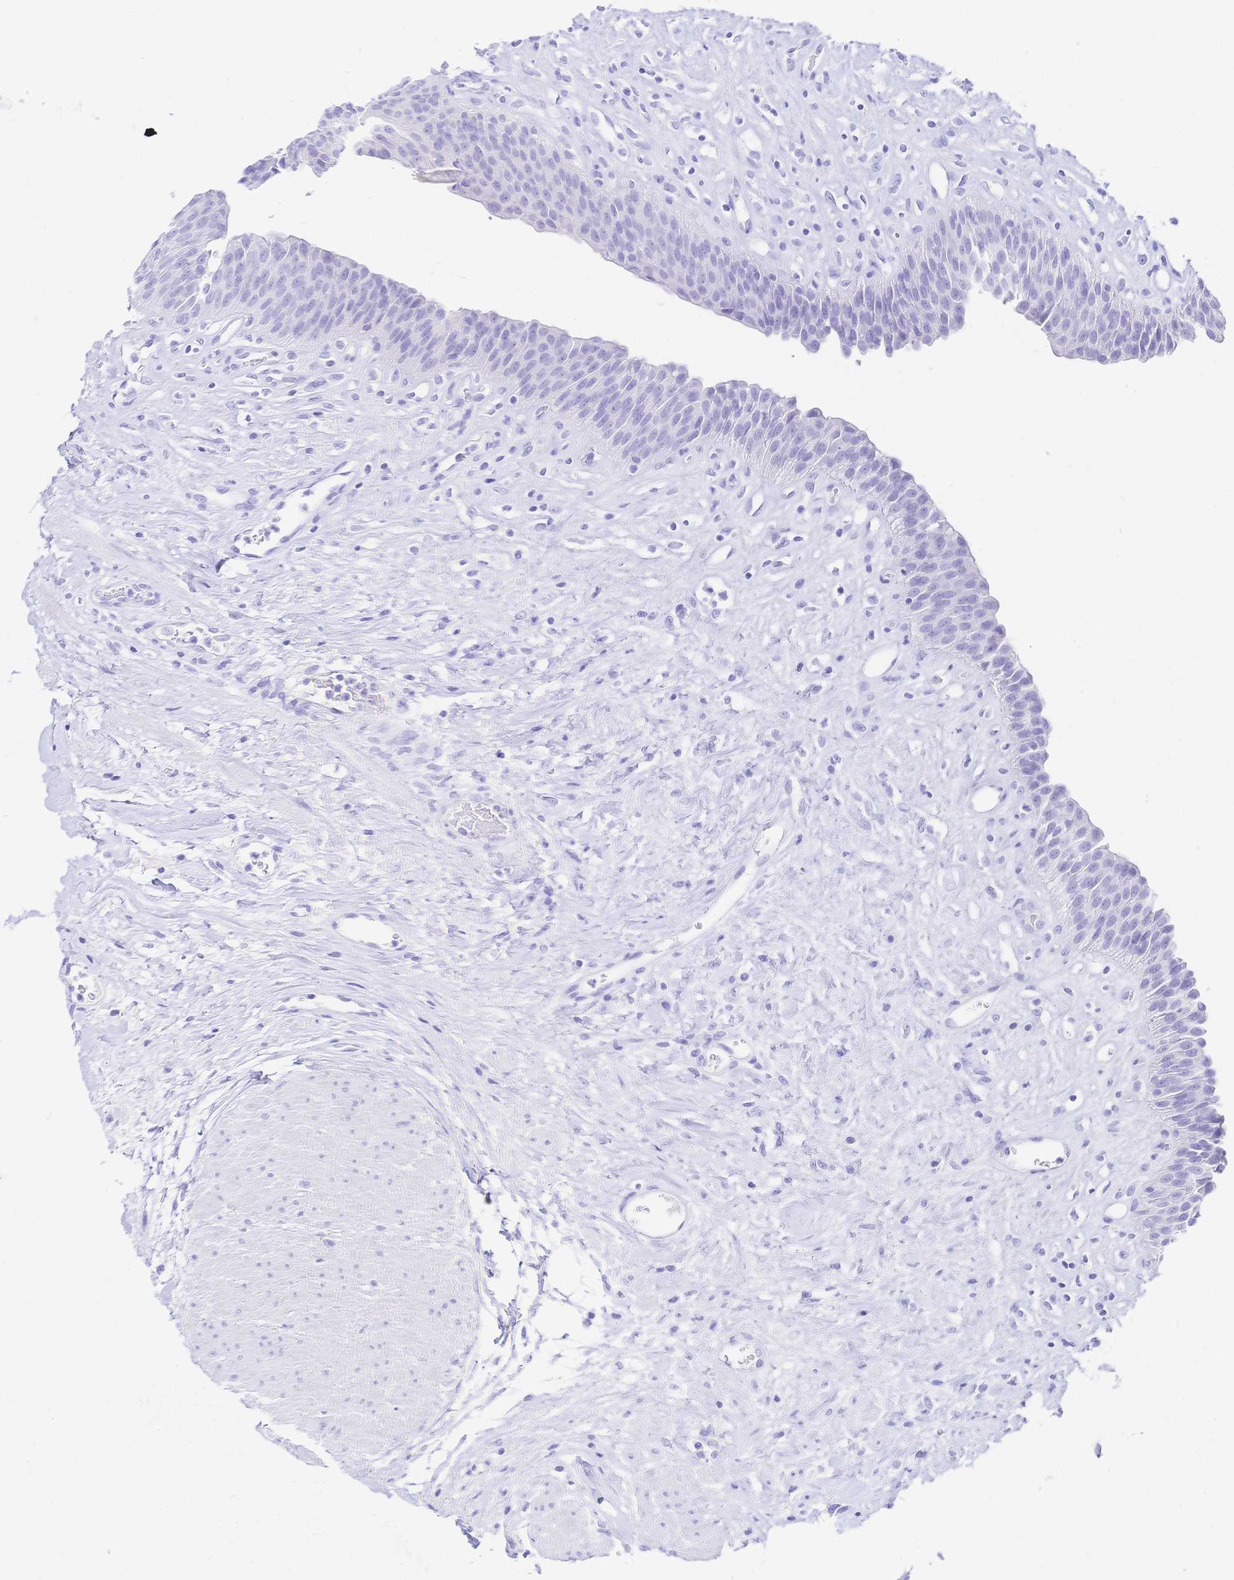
{"staining": {"intensity": "negative", "quantity": "none", "location": "none"}, "tissue": "urinary bladder", "cell_type": "Urothelial cells", "image_type": "normal", "snomed": [{"axis": "morphology", "description": "Normal tissue, NOS"}, {"axis": "topography", "description": "Urinary bladder"}], "caption": "The photomicrograph exhibits no significant positivity in urothelial cells of urinary bladder. The staining was performed using DAB (3,3'-diaminobenzidine) to visualize the protein expression in brown, while the nuclei were stained in blue with hematoxylin (Magnification: 20x).", "gene": "UMOD", "patient": {"sex": "female", "age": 56}}